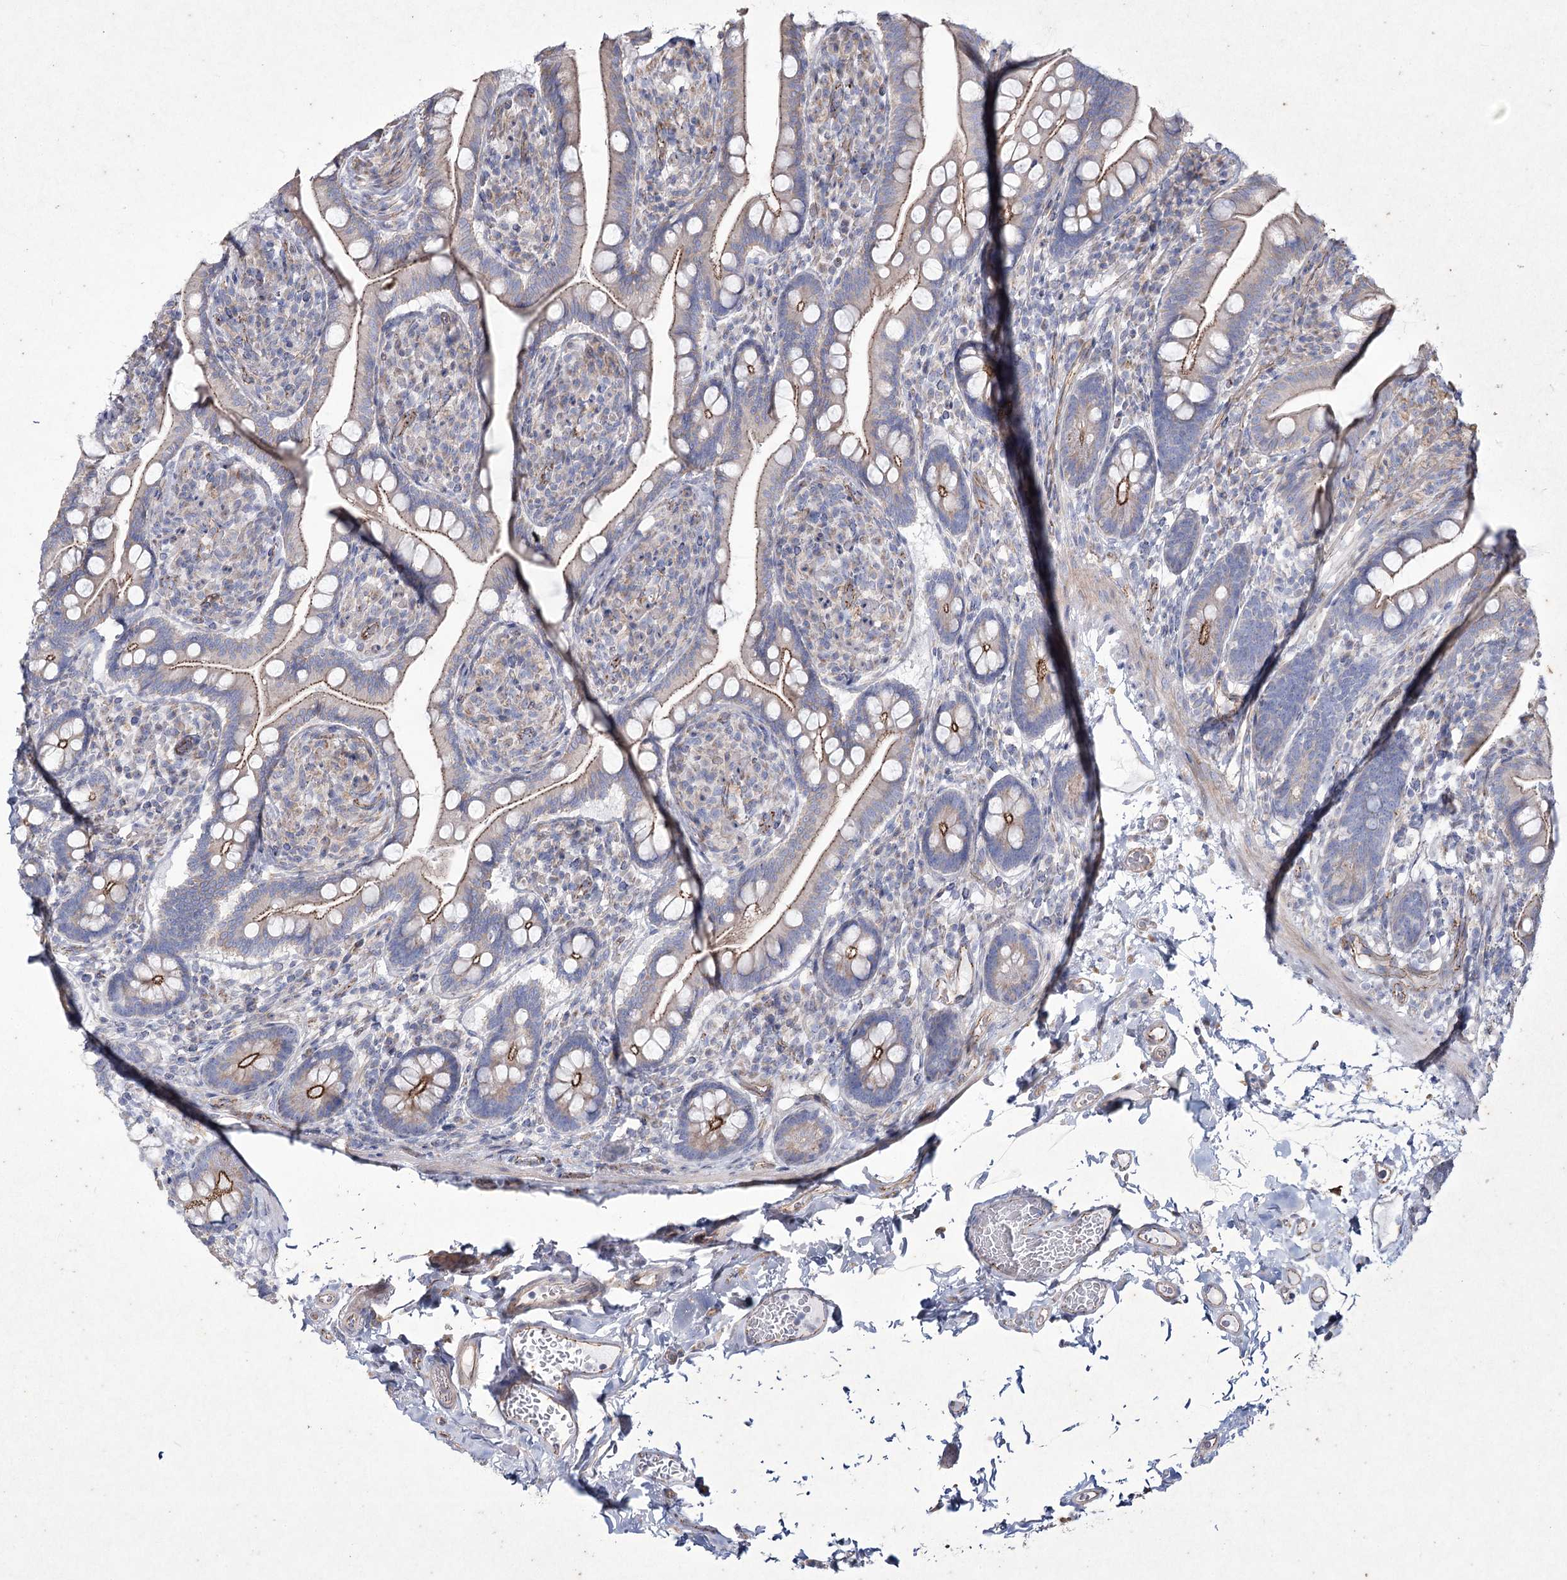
{"staining": {"intensity": "moderate", "quantity": "<25%", "location": "cytoplasmic/membranous"}, "tissue": "small intestine", "cell_type": "Glandular cells", "image_type": "normal", "snomed": [{"axis": "morphology", "description": "Normal tissue, NOS"}, {"axis": "topography", "description": "Small intestine"}], "caption": "Brown immunohistochemical staining in benign human small intestine shows moderate cytoplasmic/membranous staining in approximately <25% of glandular cells. (DAB (3,3'-diaminobenzidine) = brown stain, brightfield microscopy at high magnification).", "gene": "LDLRAD3", "patient": {"sex": "female", "age": 64}}